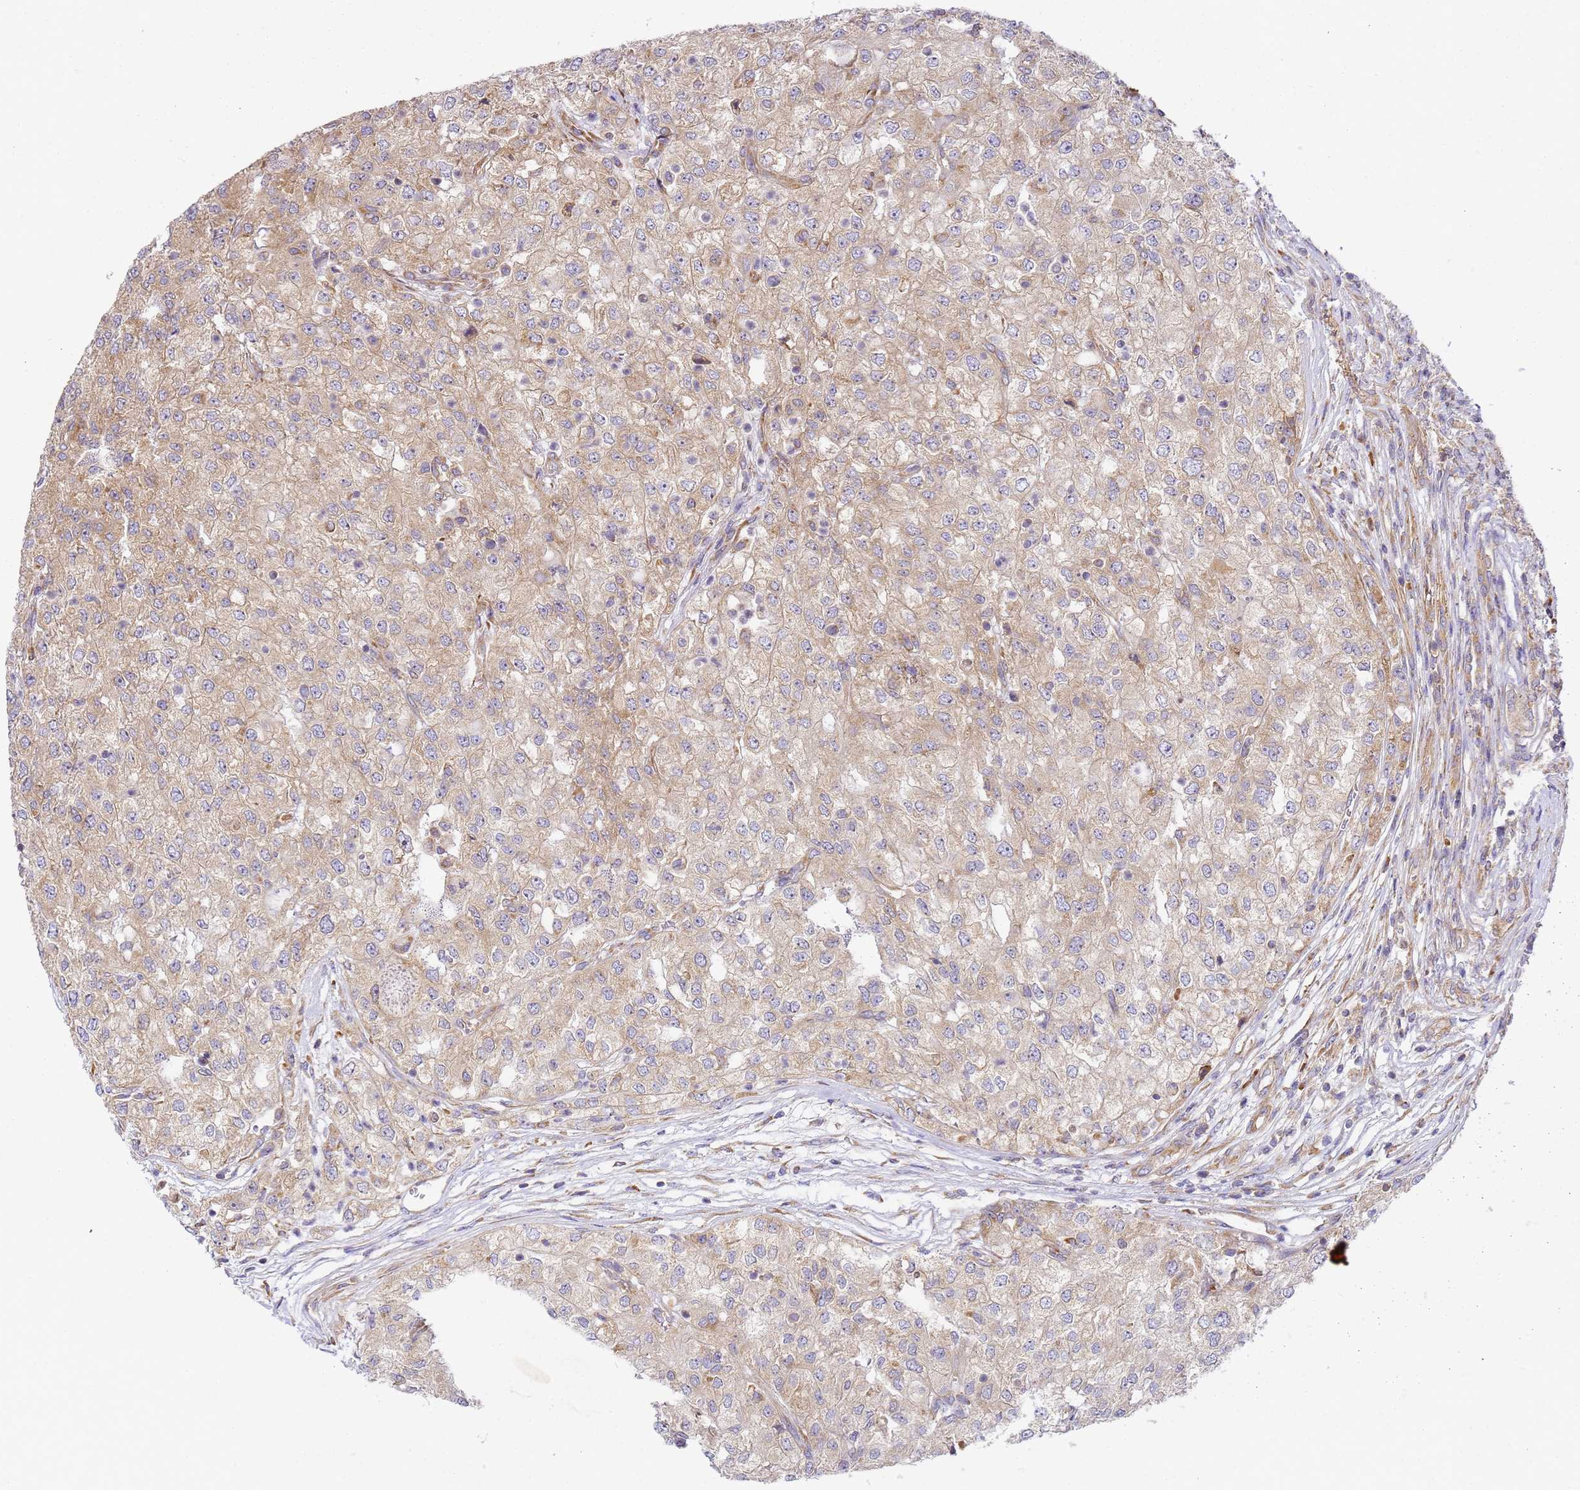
{"staining": {"intensity": "moderate", "quantity": "25%-75%", "location": "cytoplasmic/membranous"}, "tissue": "renal cancer", "cell_type": "Tumor cells", "image_type": "cancer", "snomed": [{"axis": "morphology", "description": "Adenocarcinoma, NOS"}, {"axis": "topography", "description": "Kidney"}], "caption": "Protein expression analysis of human adenocarcinoma (renal) reveals moderate cytoplasmic/membranous positivity in about 25%-75% of tumor cells.", "gene": "RPL13A", "patient": {"sex": "female", "age": 54}}